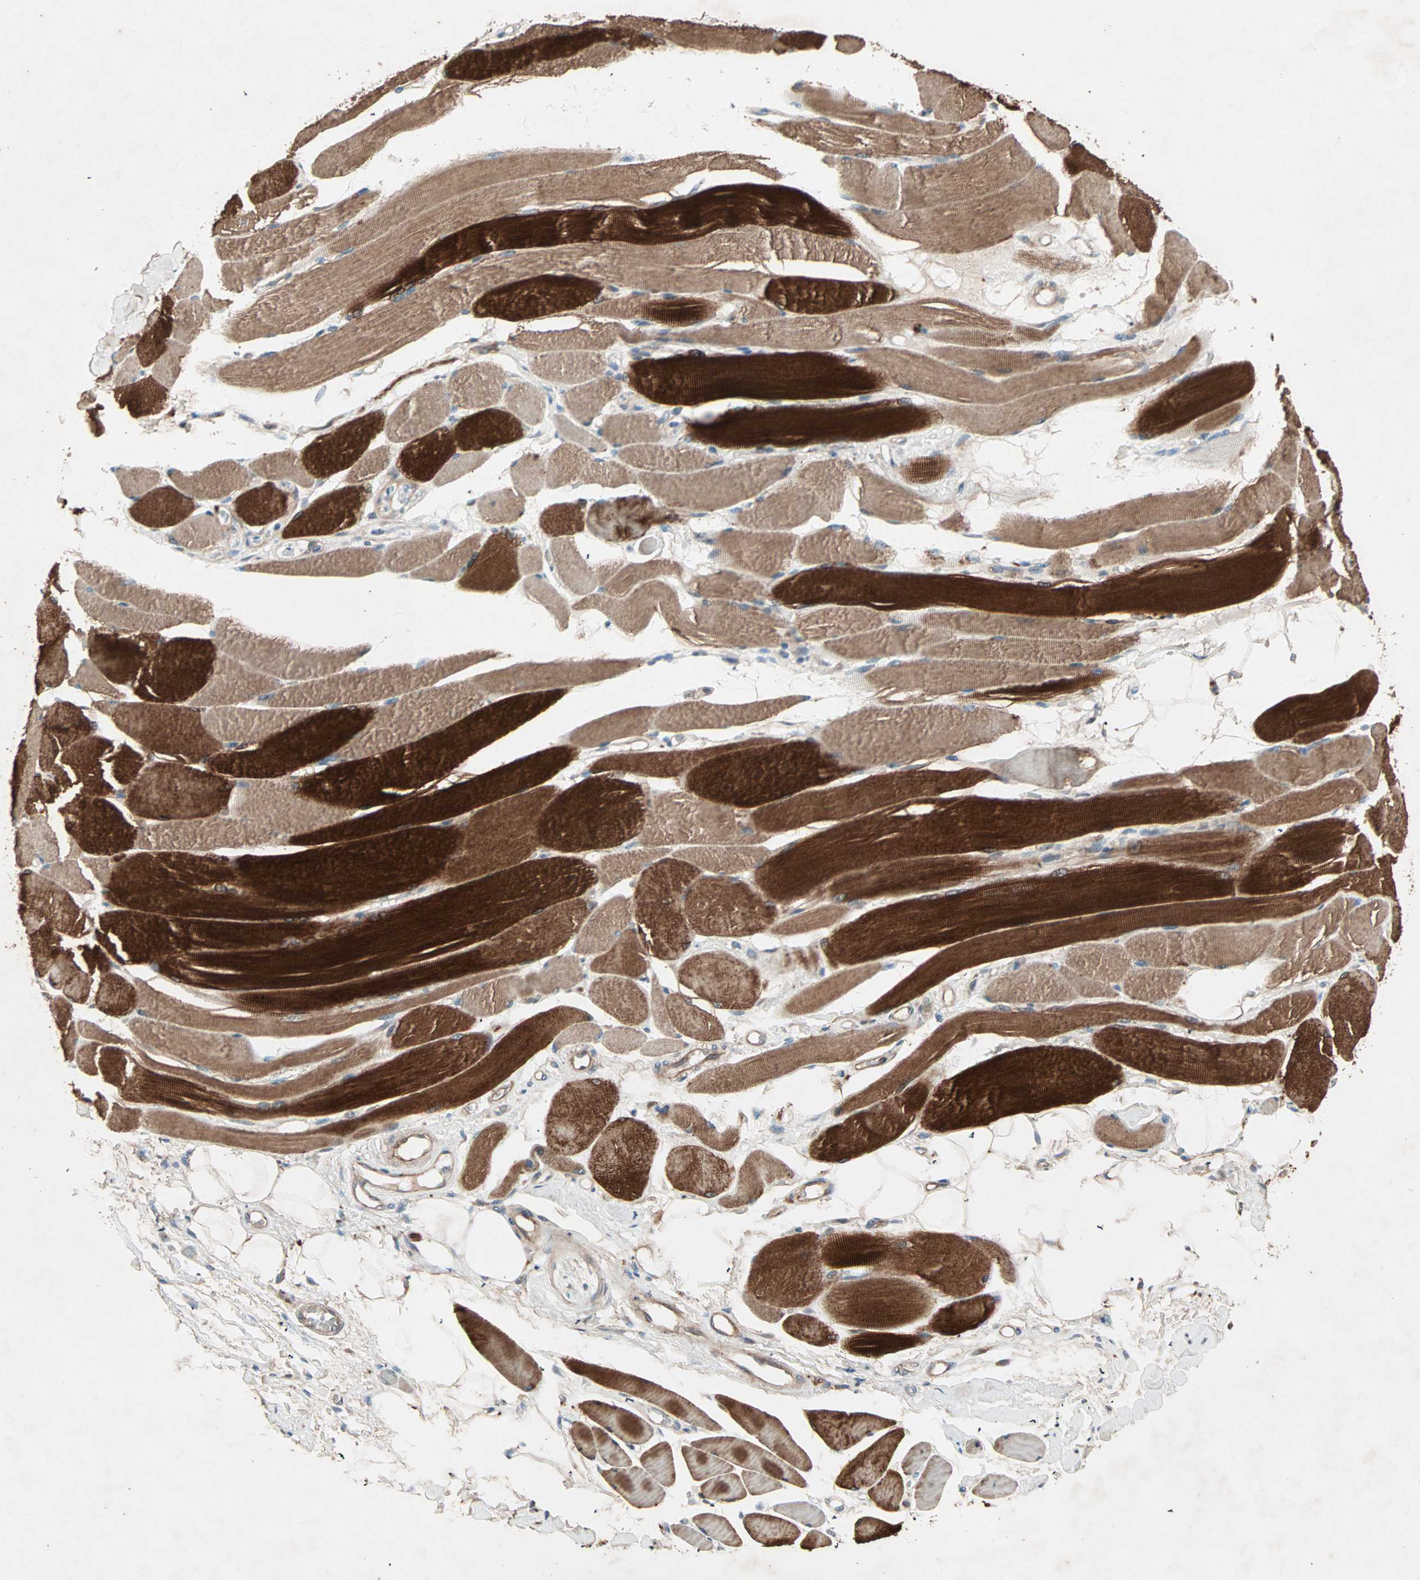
{"staining": {"intensity": "strong", "quantity": "25%-75%", "location": "cytoplasmic/membranous"}, "tissue": "skeletal muscle", "cell_type": "Myocytes", "image_type": "normal", "snomed": [{"axis": "morphology", "description": "Normal tissue, NOS"}, {"axis": "topography", "description": "Skeletal muscle"}, {"axis": "topography", "description": "Peripheral nerve tissue"}], "caption": "A high-resolution micrograph shows immunohistochemistry (IHC) staining of unremarkable skeletal muscle, which demonstrates strong cytoplasmic/membranous expression in approximately 25%-75% of myocytes. The staining is performed using DAB (3,3'-diaminobenzidine) brown chromogen to label protein expression. The nuclei are counter-stained blue using hematoxylin.", "gene": "SDSL", "patient": {"sex": "female", "age": 84}}